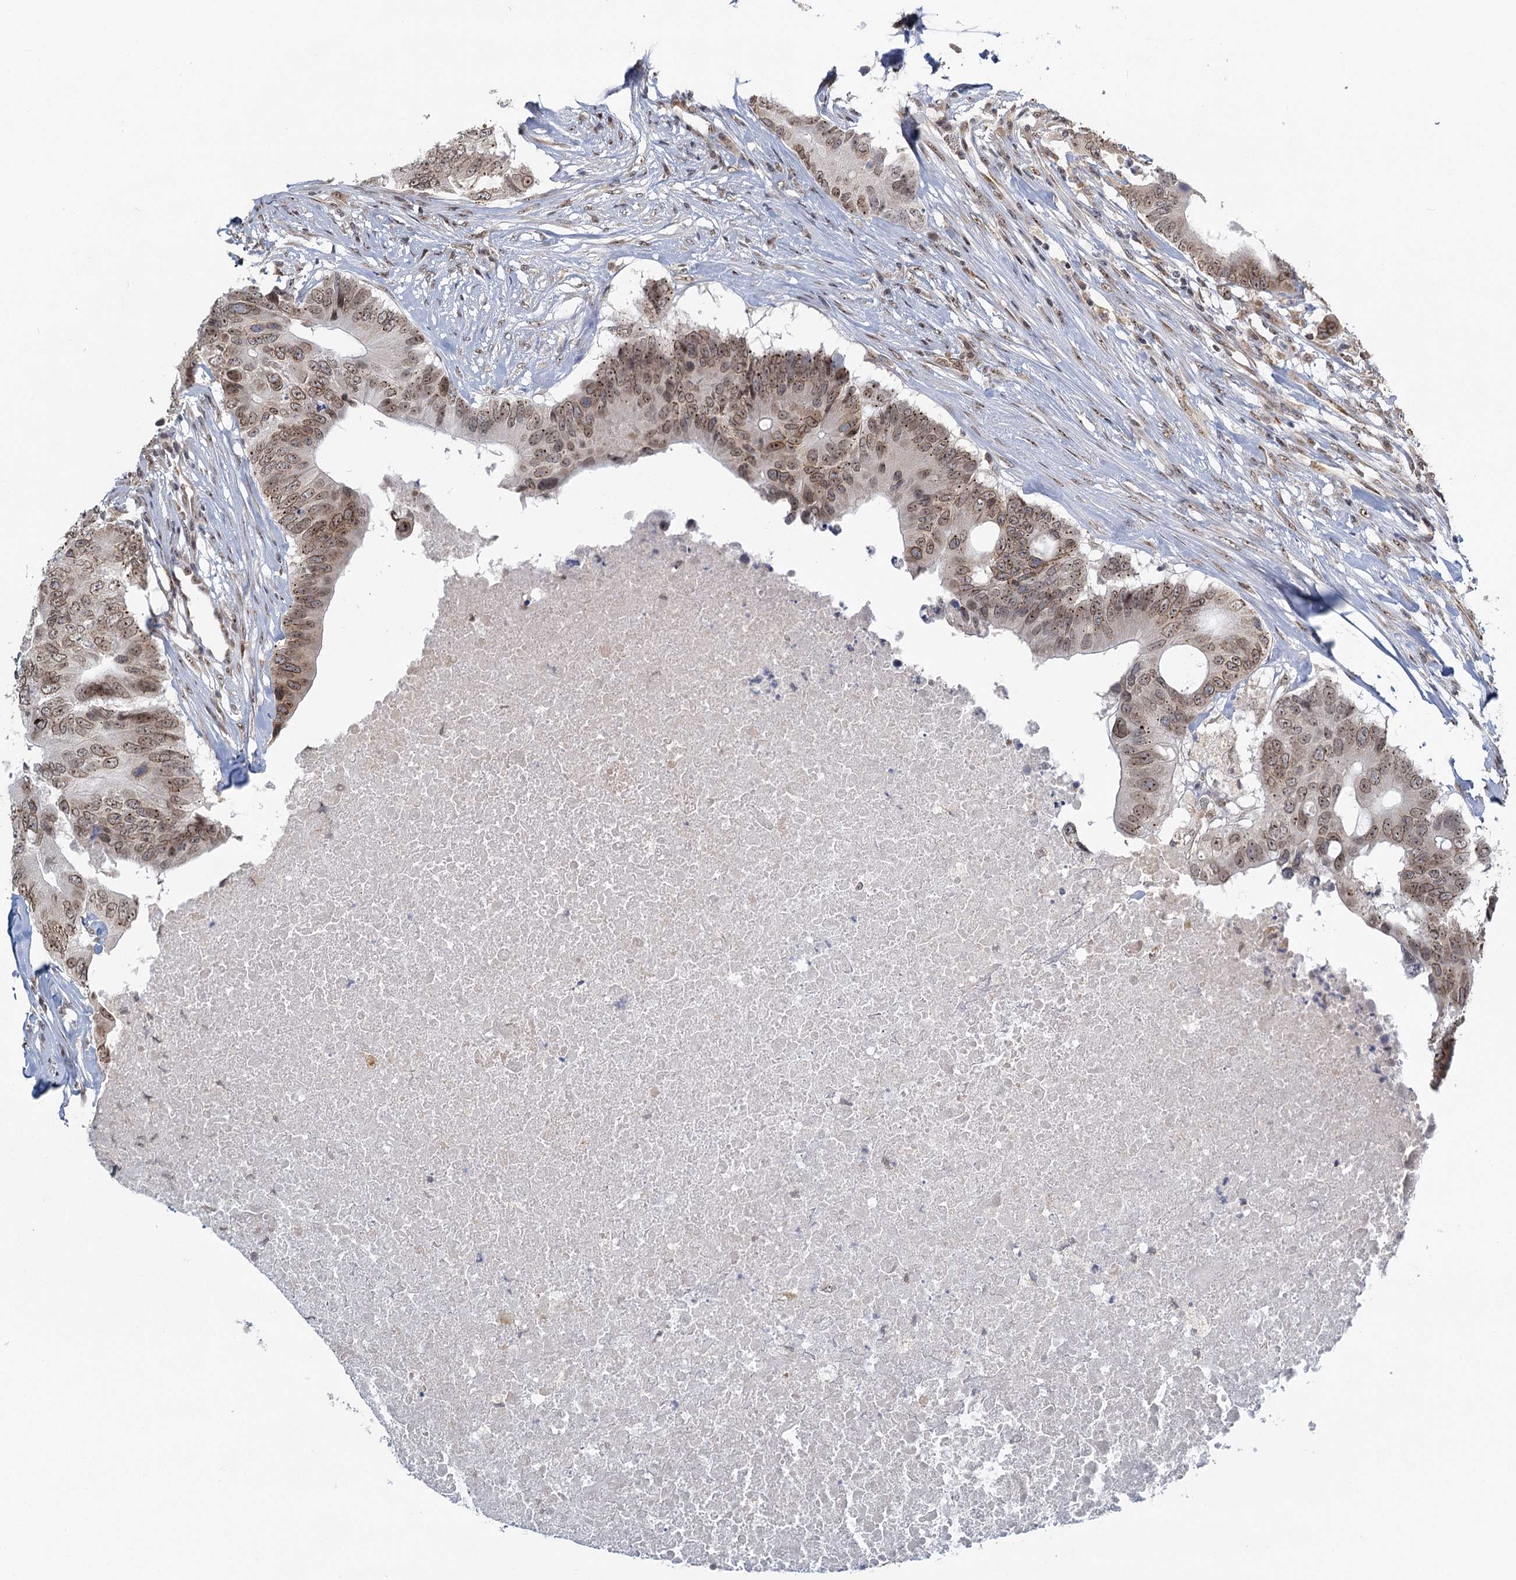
{"staining": {"intensity": "moderate", "quantity": ">75%", "location": "cytoplasmic/membranous,nuclear"}, "tissue": "colorectal cancer", "cell_type": "Tumor cells", "image_type": "cancer", "snomed": [{"axis": "morphology", "description": "Adenocarcinoma, NOS"}, {"axis": "topography", "description": "Colon"}], "caption": "IHC histopathology image of human colorectal cancer stained for a protein (brown), which demonstrates medium levels of moderate cytoplasmic/membranous and nuclear positivity in about >75% of tumor cells.", "gene": "TREX1", "patient": {"sex": "male", "age": 71}}